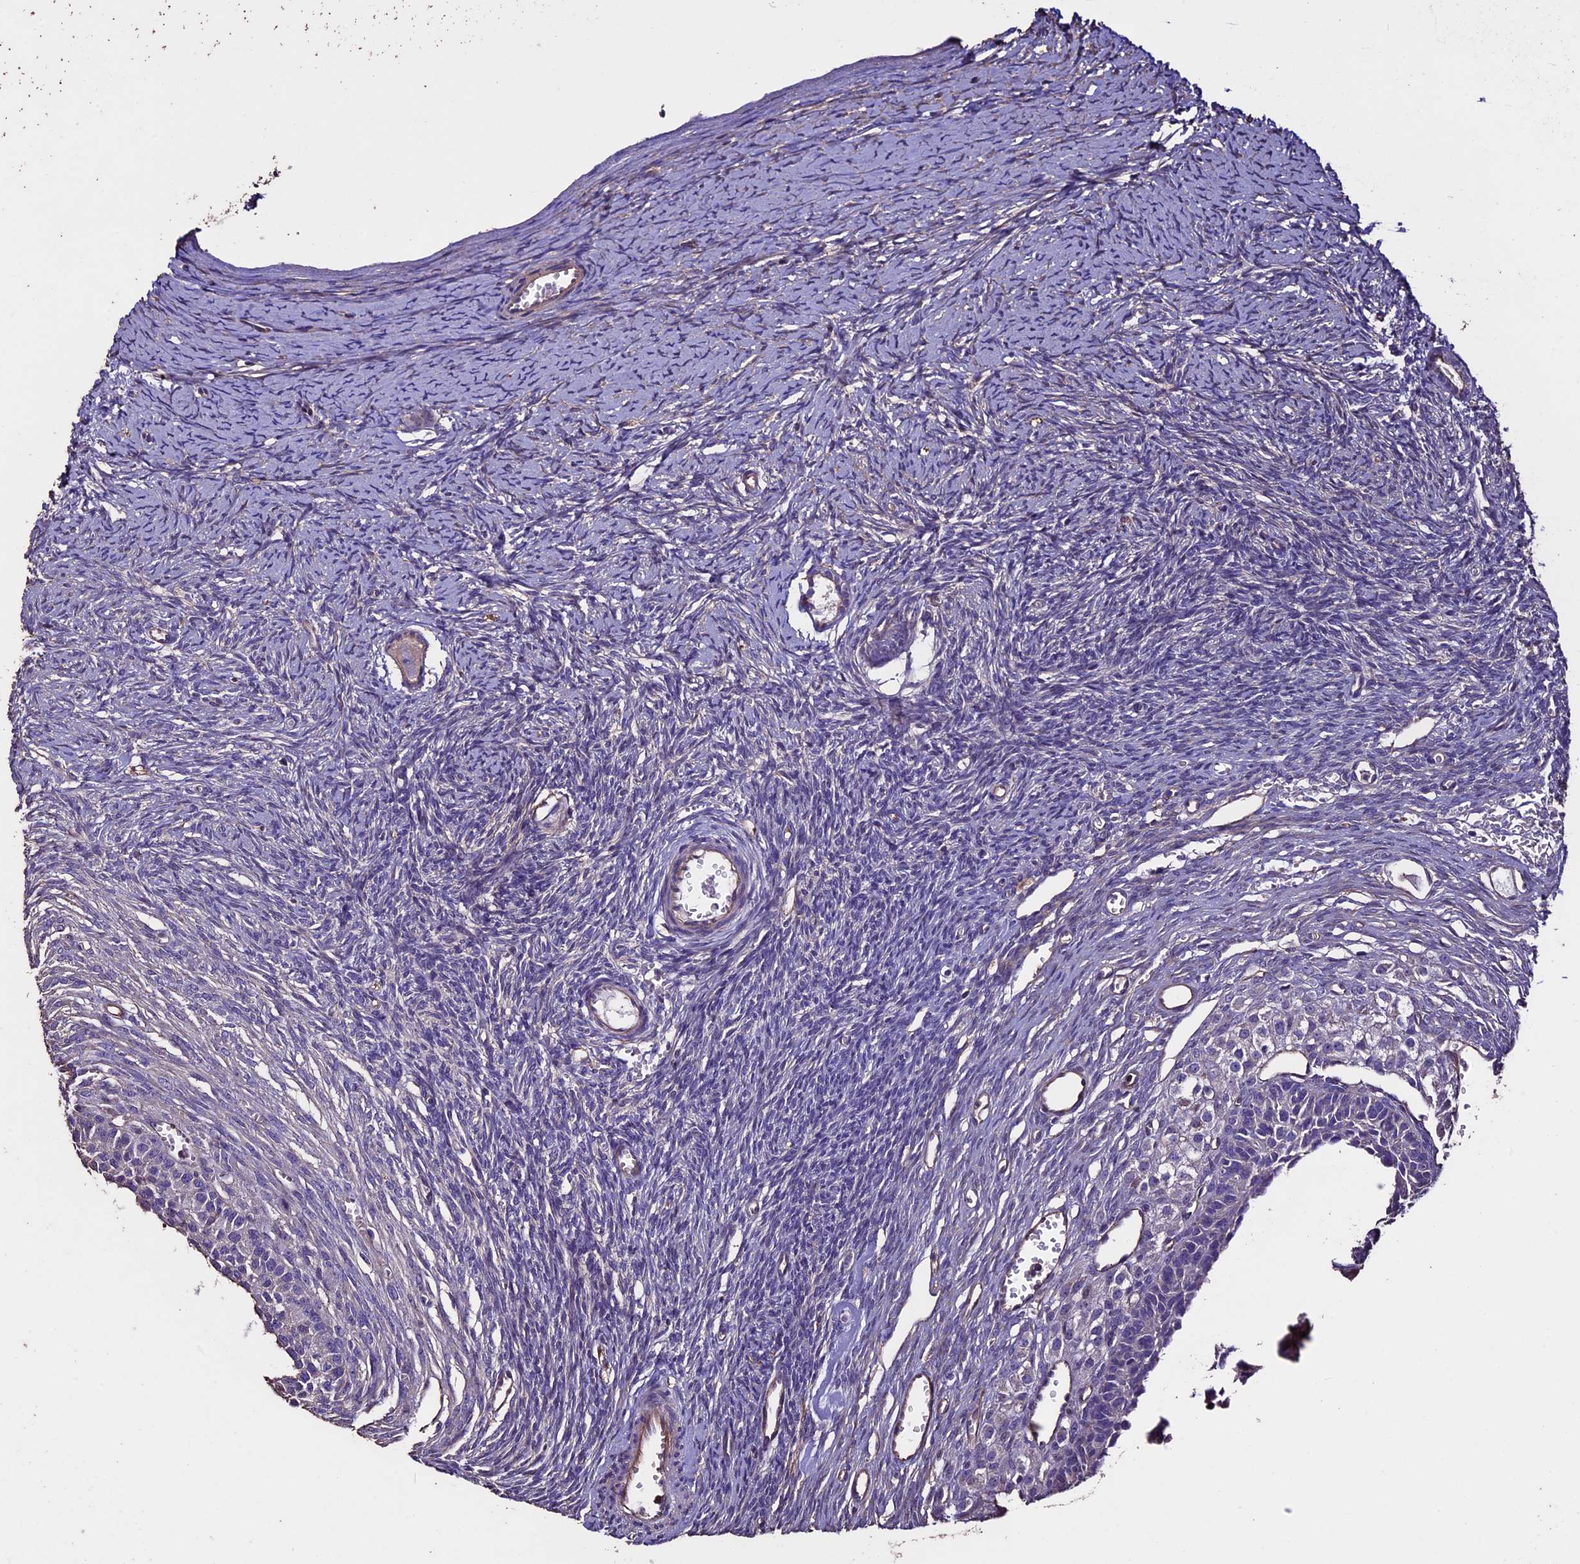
{"staining": {"intensity": "weak", "quantity": "25%-75%", "location": "cytoplasmic/membranous"}, "tissue": "ovary", "cell_type": "Follicle cells", "image_type": "normal", "snomed": [{"axis": "morphology", "description": "Normal tissue, NOS"}, {"axis": "topography", "description": "Ovary"}], "caption": "Immunohistochemistry (IHC) (DAB) staining of unremarkable ovary demonstrates weak cytoplasmic/membranous protein positivity in approximately 25%-75% of follicle cells.", "gene": "USB1", "patient": {"sex": "female", "age": 39}}